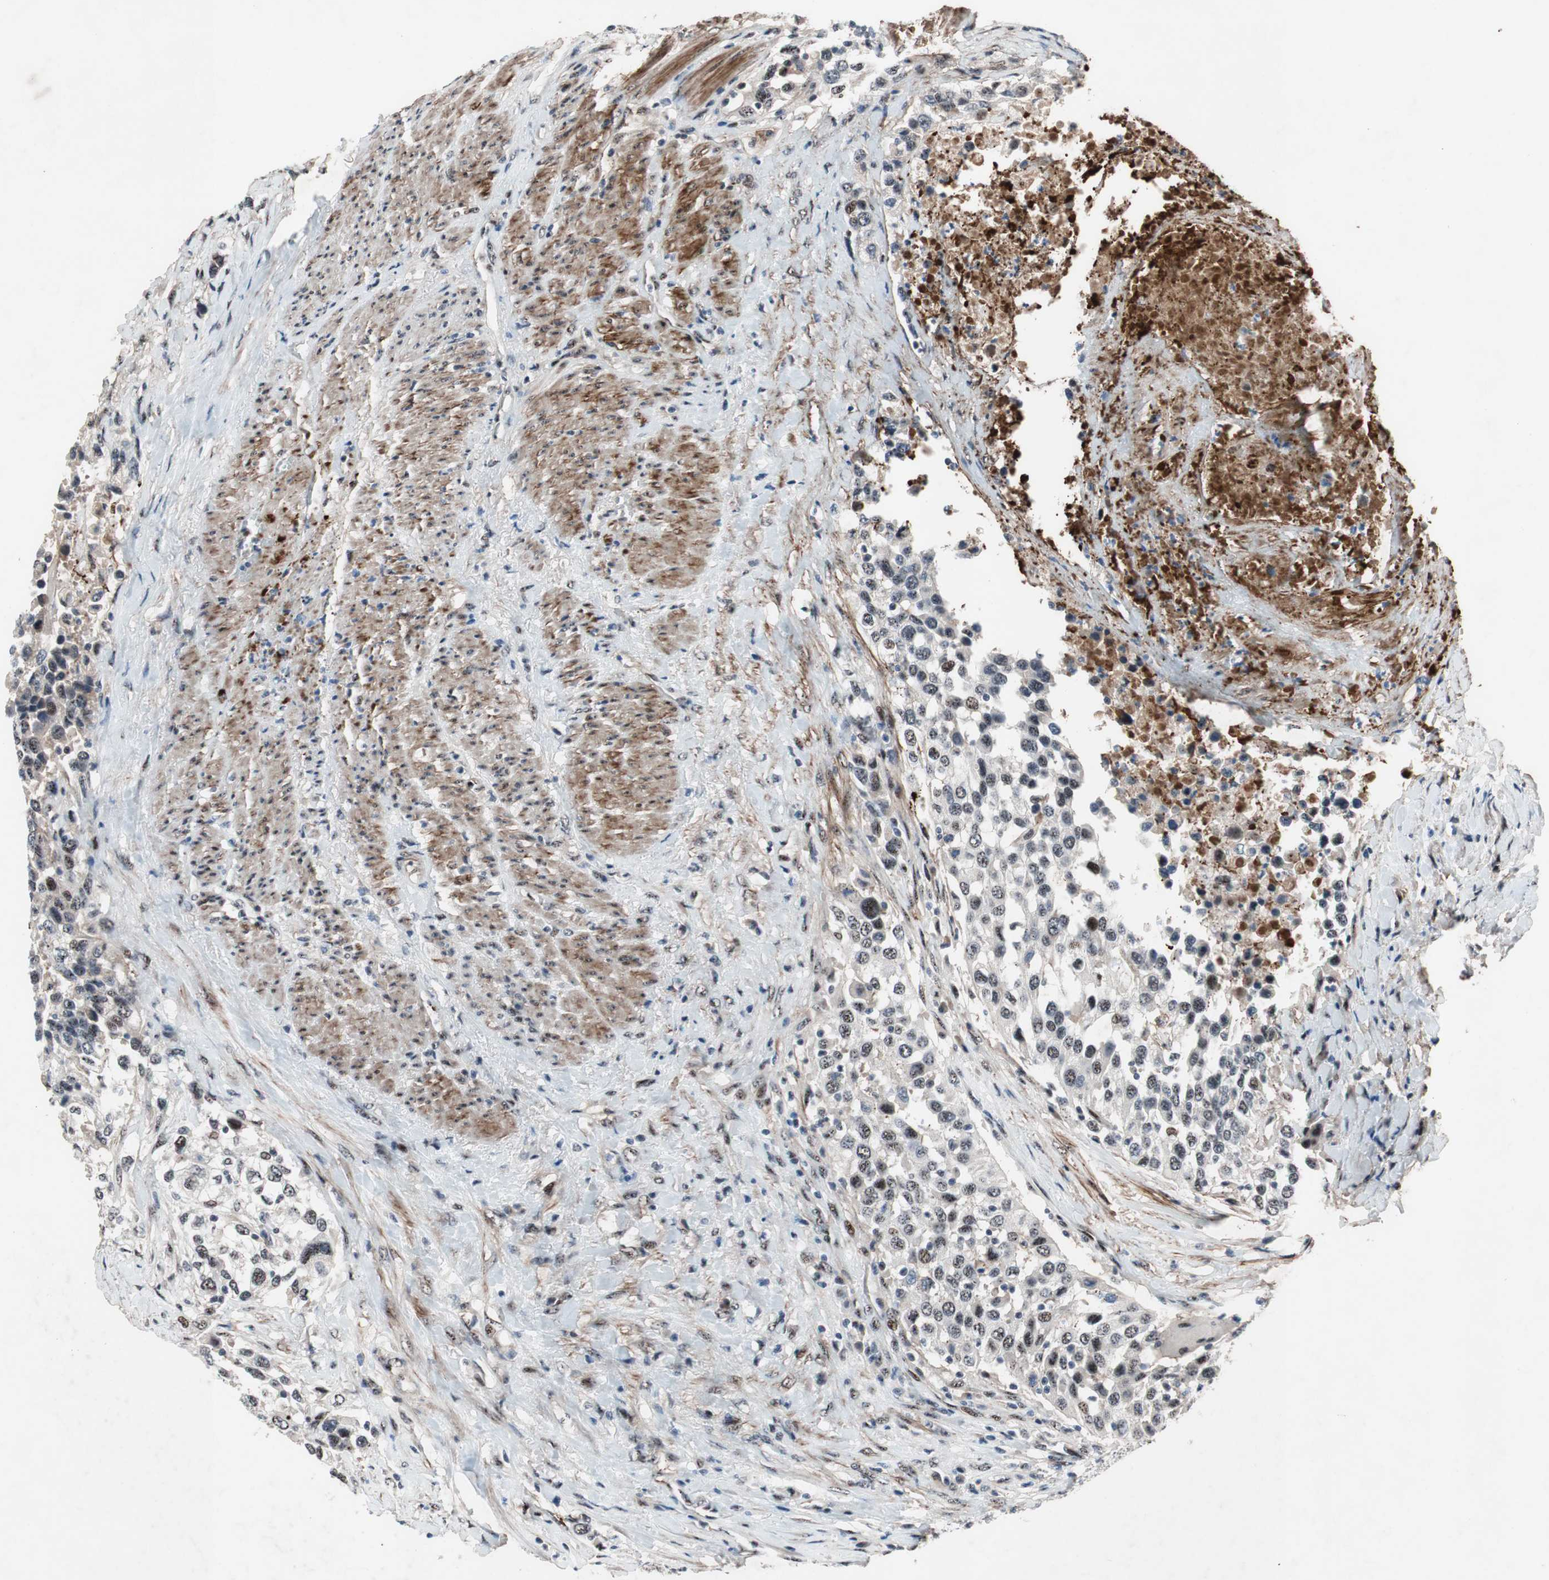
{"staining": {"intensity": "weak", "quantity": "<25%", "location": "nuclear"}, "tissue": "urothelial cancer", "cell_type": "Tumor cells", "image_type": "cancer", "snomed": [{"axis": "morphology", "description": "Urothelial carcinoma, High grade"}, {"axis": "topography", "description": "Urinary bladder"}], "caption": "The micrograph exhibits no significant staining in tumor cells of urothelial cancer.", "gene": "SOX7", "patient": {"sex": "female", "age": 80}}